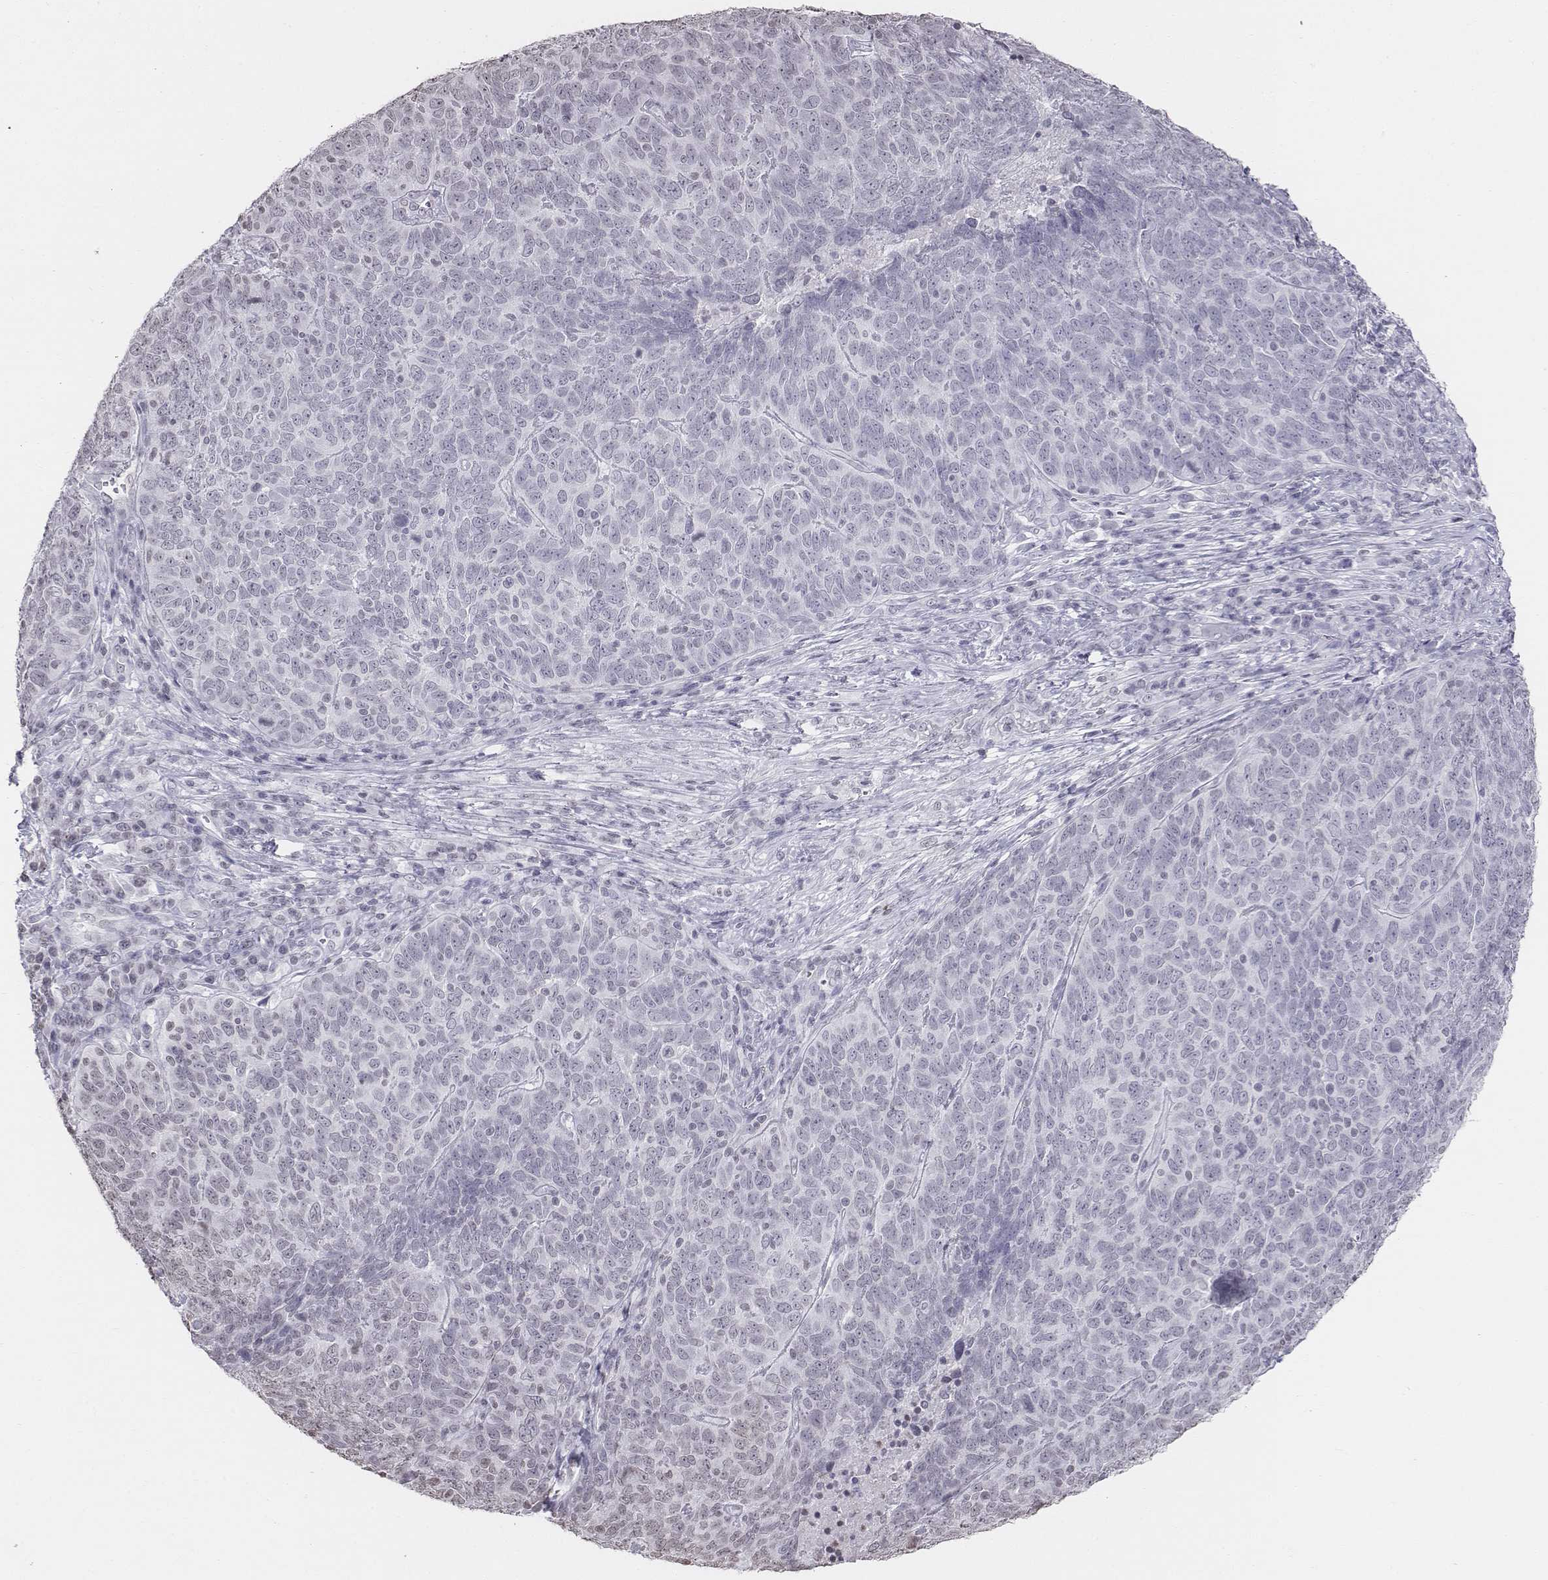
{"staining": {"intensity": "negative", "quantity": "none", "location": "none"}, "tissue": "skin cancer", "cell_type": "Tumor cells", "image_type": "cancer", "snomed": [{"axis": "morphology", "description": "Squamous cell carcinoma, NOS"}, {"axis": "topography", "description": "Skin"}, {"axis": "topography", "description": "Anal"}], "caption": "Skin cancer (squamous cell carcinoma) was stained to show a protein in brown. There is no significant positivity in tumor cells.", "gene": "BARHL1", "patient": {"sex": "female", "age": 51}}